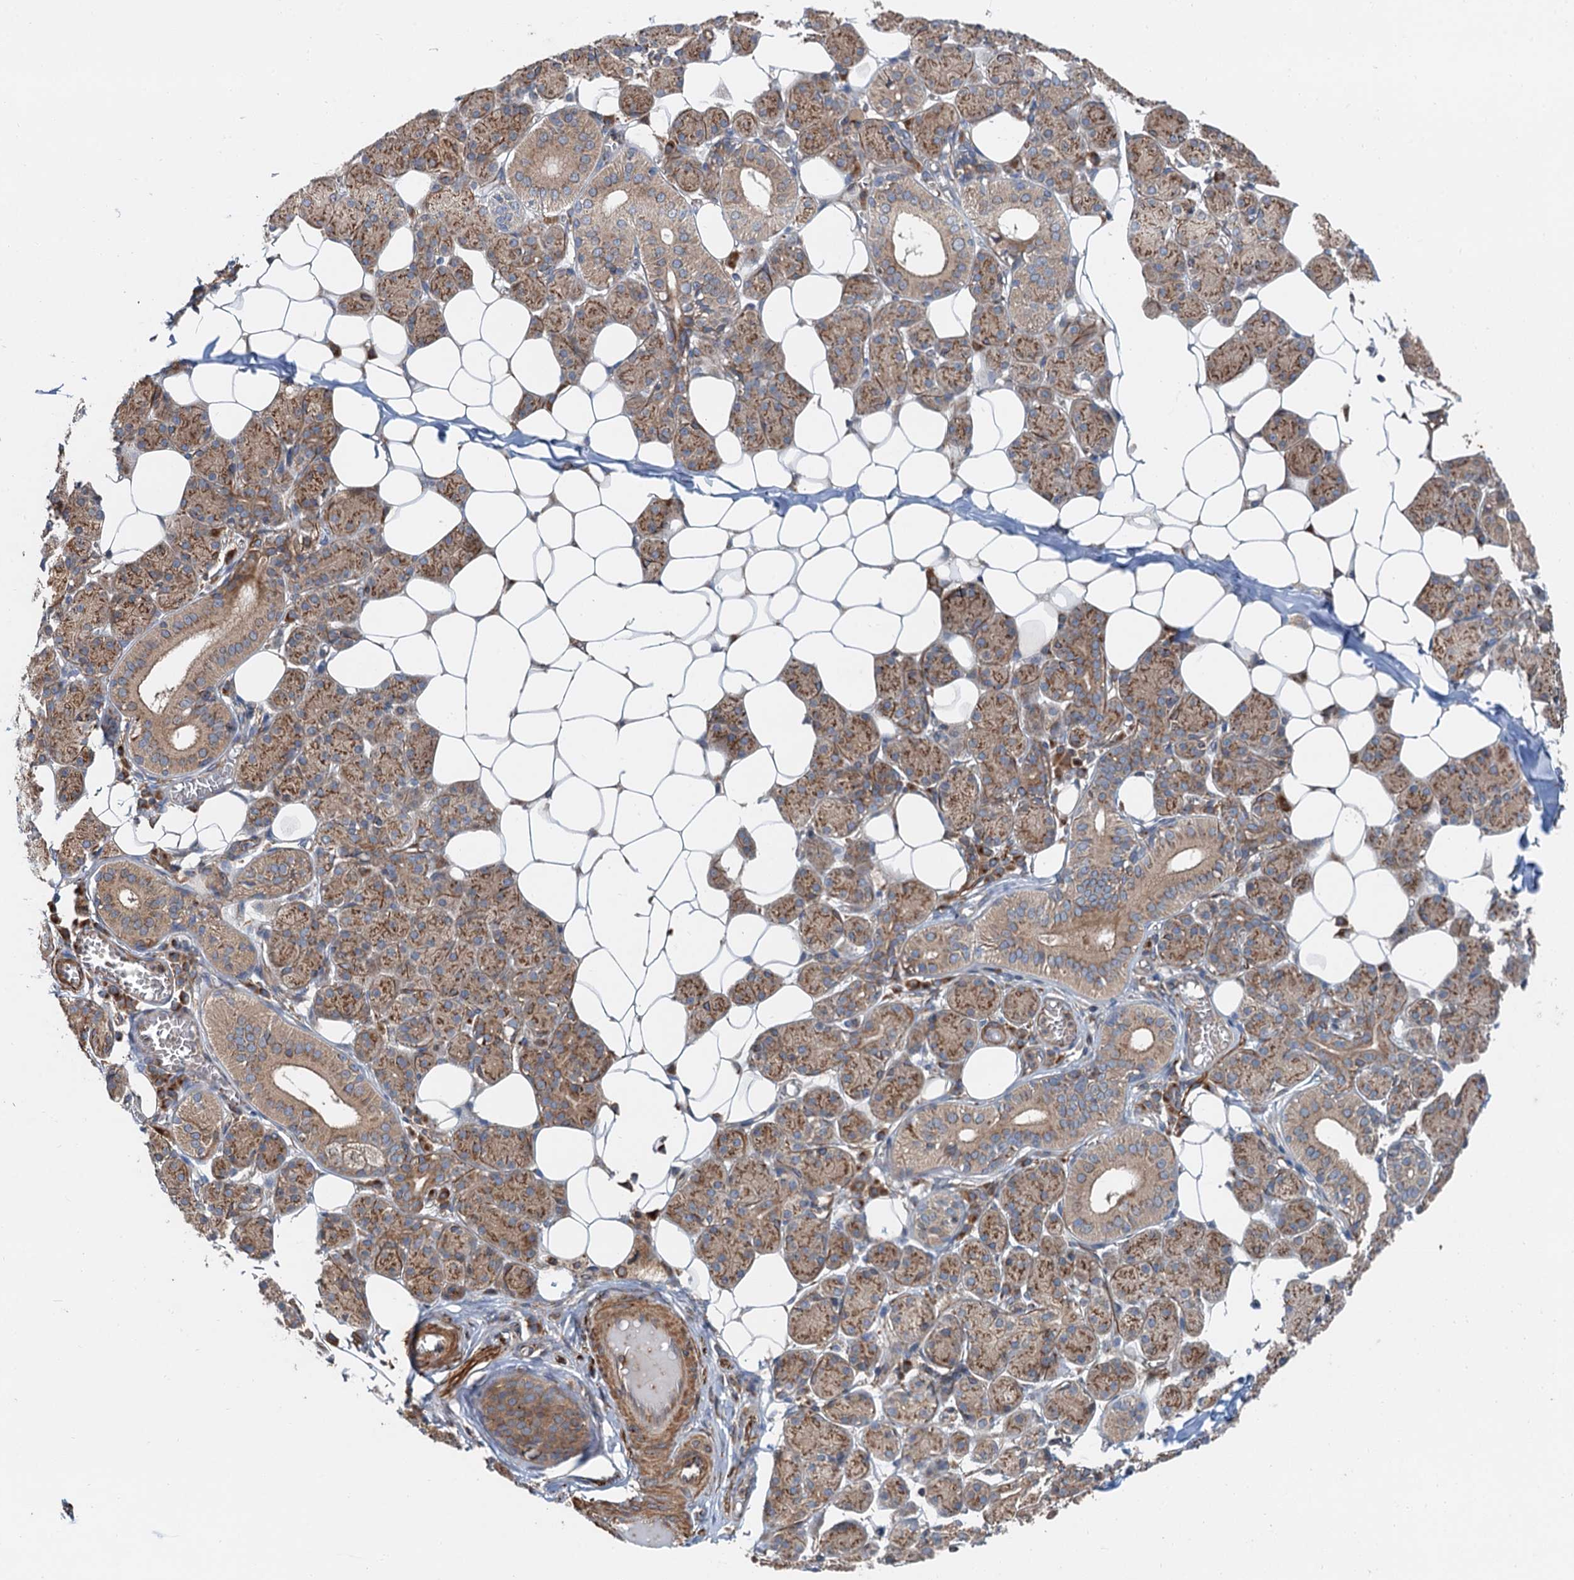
{"staining": {"intensity": "moderate", "quantity": ">75%", "location": "cytoplasmic/membranous"}, "tissue": "salivary gland", "cell_type": "Glandular cells", "image_type": "normal", "snomed": [{"axis": "morphology", "description": "Normal tissue, NOS"}, {"axis": "topography", "description": "Salivary gland"}], "caption": "A micrograph of human salivary gland stained for a protein displays moderate cytoplasmic/membranous brown staining in glandular cells.", "gene": "ANKRD26", "patient": {"sex": "female", "age": 33}}